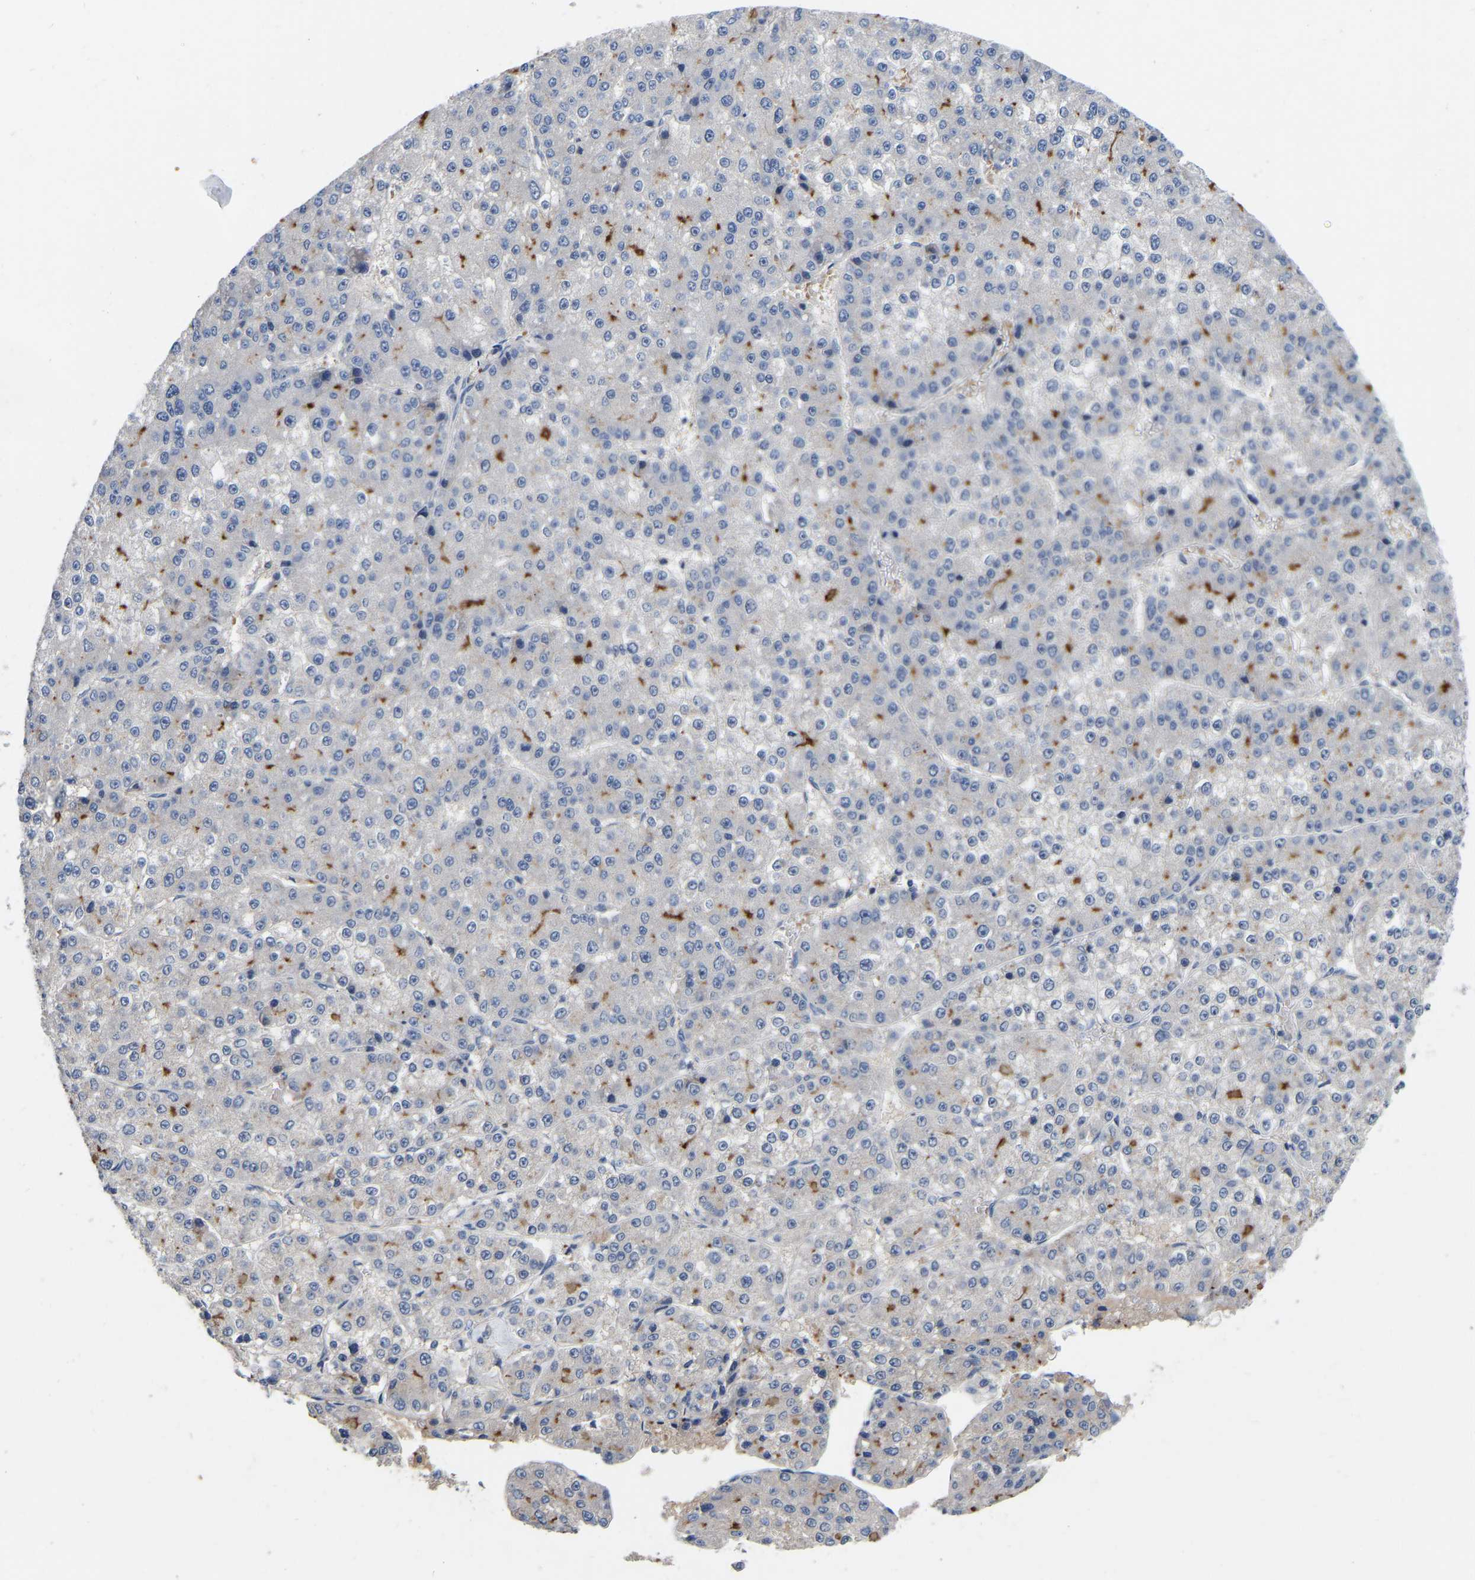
{"staining": {"intensity": "negative", "quantity": "none", "location": "none"}, "tissue": "liver cancer", "cell_type": "Tumor cells", "image_type": "cancer", "snomed": [{"axis": "morphology", "description": "Carcinoma, Hepatocellular, NOS"}, {"axis": "topography", "description": "Liver"}], "caption": "DAB (3,3'-diaminobenzidine) immunohistochemical staining of human liver hepatocellular carcinoma displays no significant positivity in tumor cells. (Immunohistochemistry, brightfield microscopy, high magnification).", "gene": "RAB27B", "patient": {"sex": "female", "age": 73}}